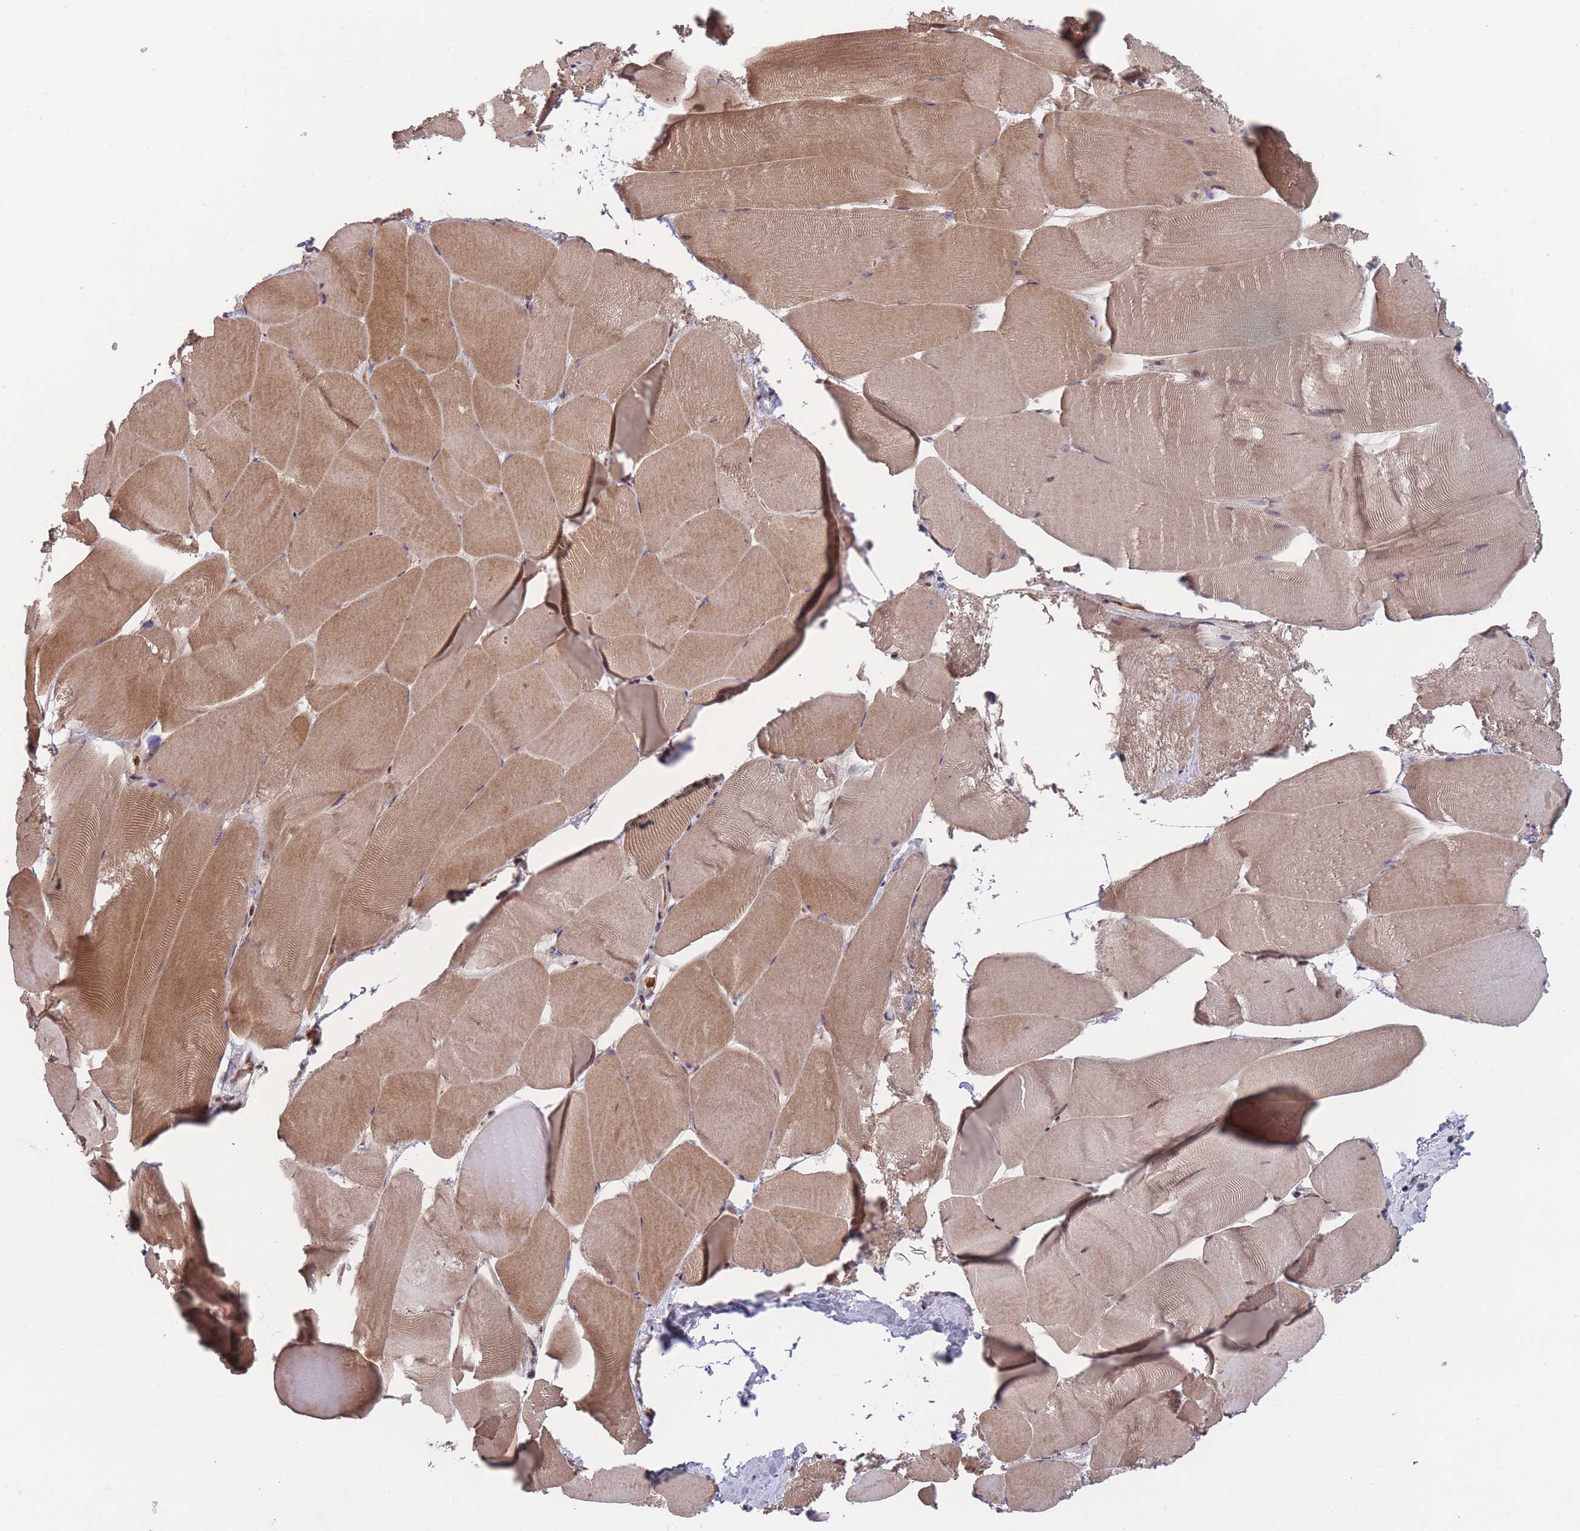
{"staining": {"intensity": "moderate", "quantity": ">75%", "location": "cytoplasmic/membranous"}, "tissue": "skeletal muscle", "cell_type": "Myocytes", "image_type": "normal", "snomed": [{"axis": "morphology", "description": "Normal tissue, NOS"}, {"axis": "topography", "description": "Skeletal muscle"}], "caption": "Immunohistochemical staining of normal human skeletal muscle demonstrates medium levels of moderate cytoplasmic/membranous expression in approximately >75% of myocytes.", "gene": "SF3B1", "patient": {"sex": "female", "age": 64}}